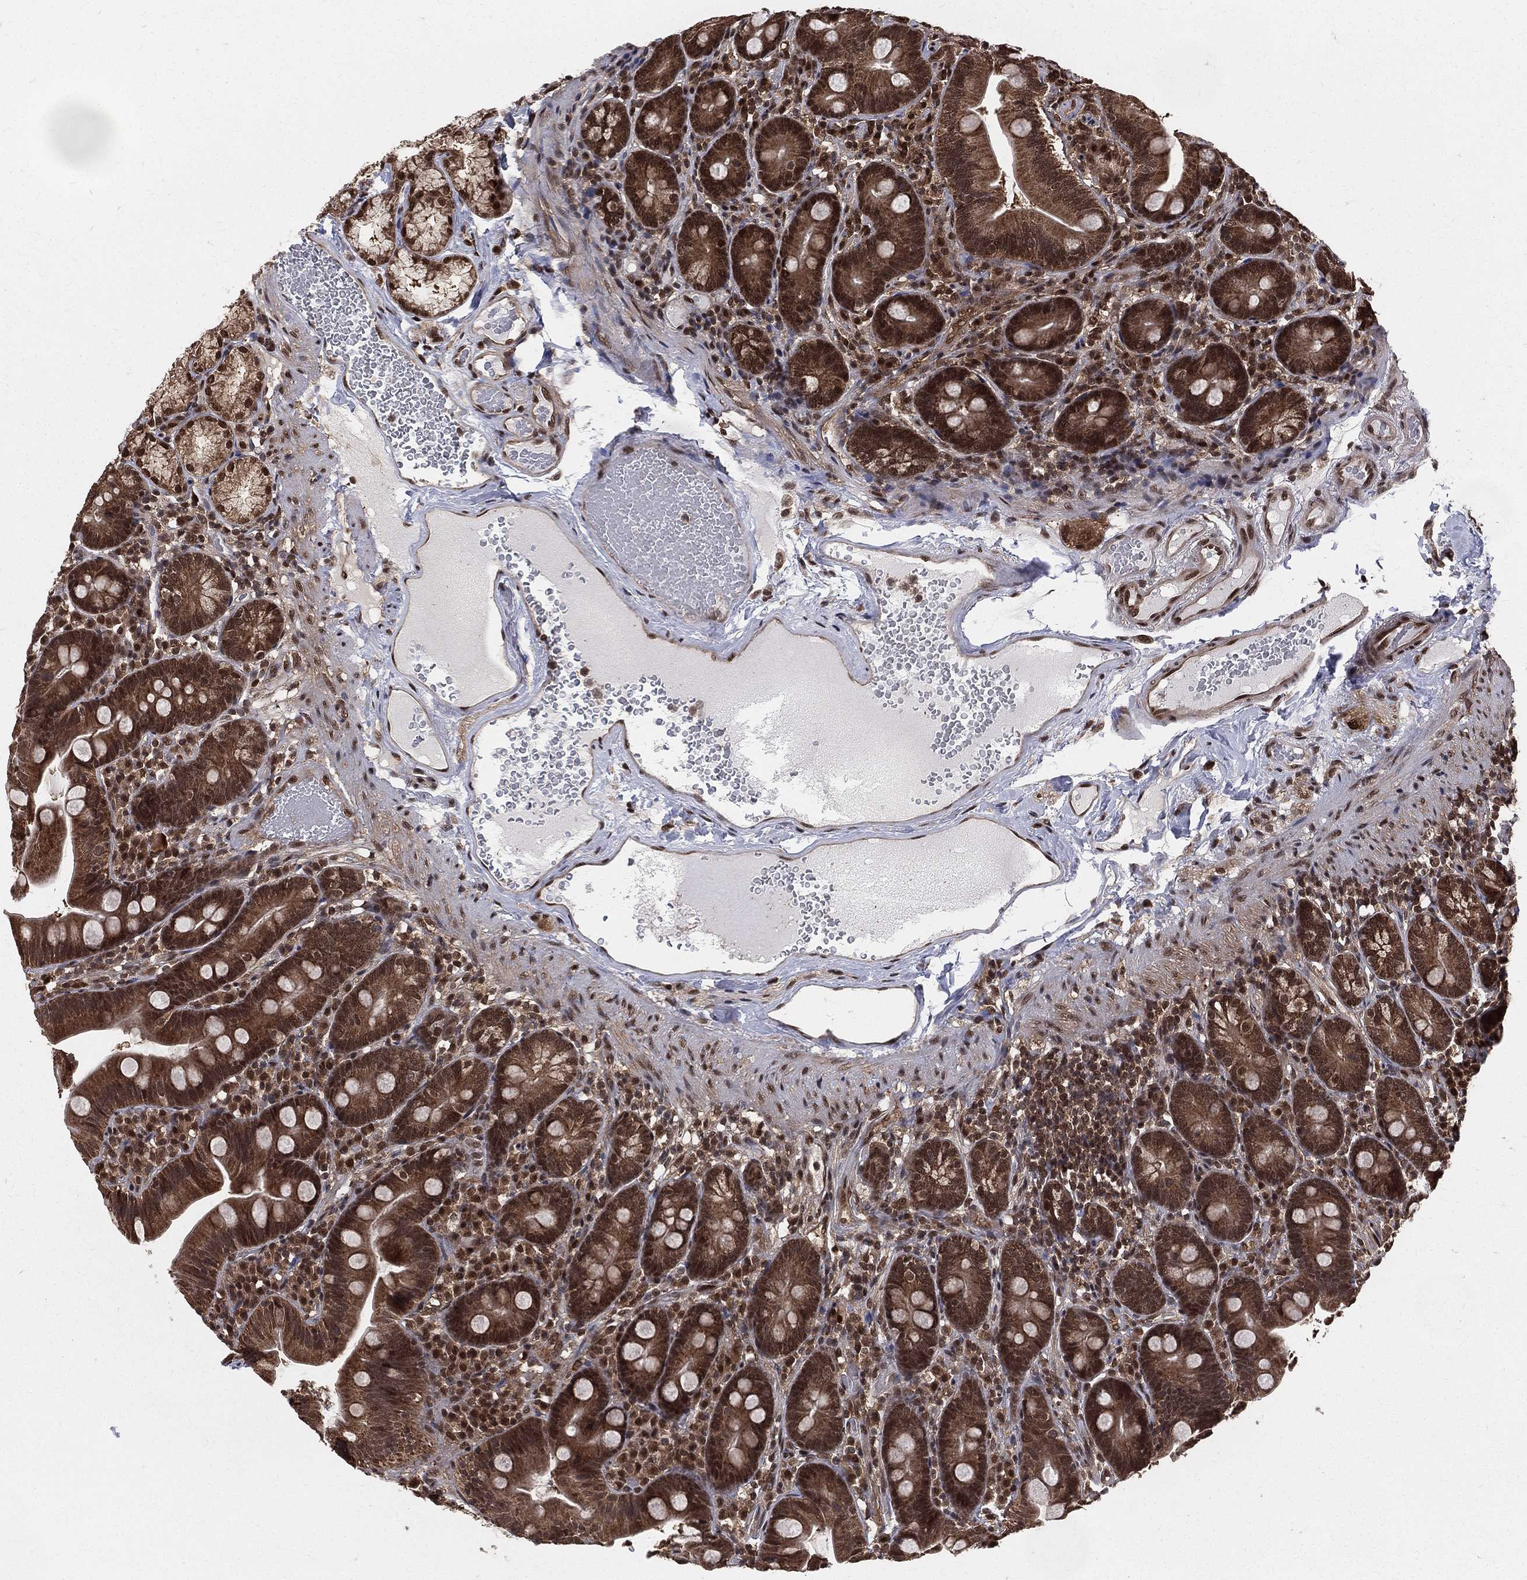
{"staining": {"intensity": "moderate", "quantity": ">75%", "location": "cytoplasmic/membranous,nuclear"}, "tissue": "duodenum", "cell_type": "Glandular cells", "image_type": "normal", "snomed": [{"axis": "morphology", "description": "Normal tissue, NOS"}, {"axis": "topography", "description": "Duodenum"}], "caption": "DAB immunohistochemical staining of benign duodenum reveals moderate cytoplasmic/membranous,nuclear protein positivity in about >75% of glandular cells.", "gene": "COPS4", "patient": {"sex": "female", "age": 67}}